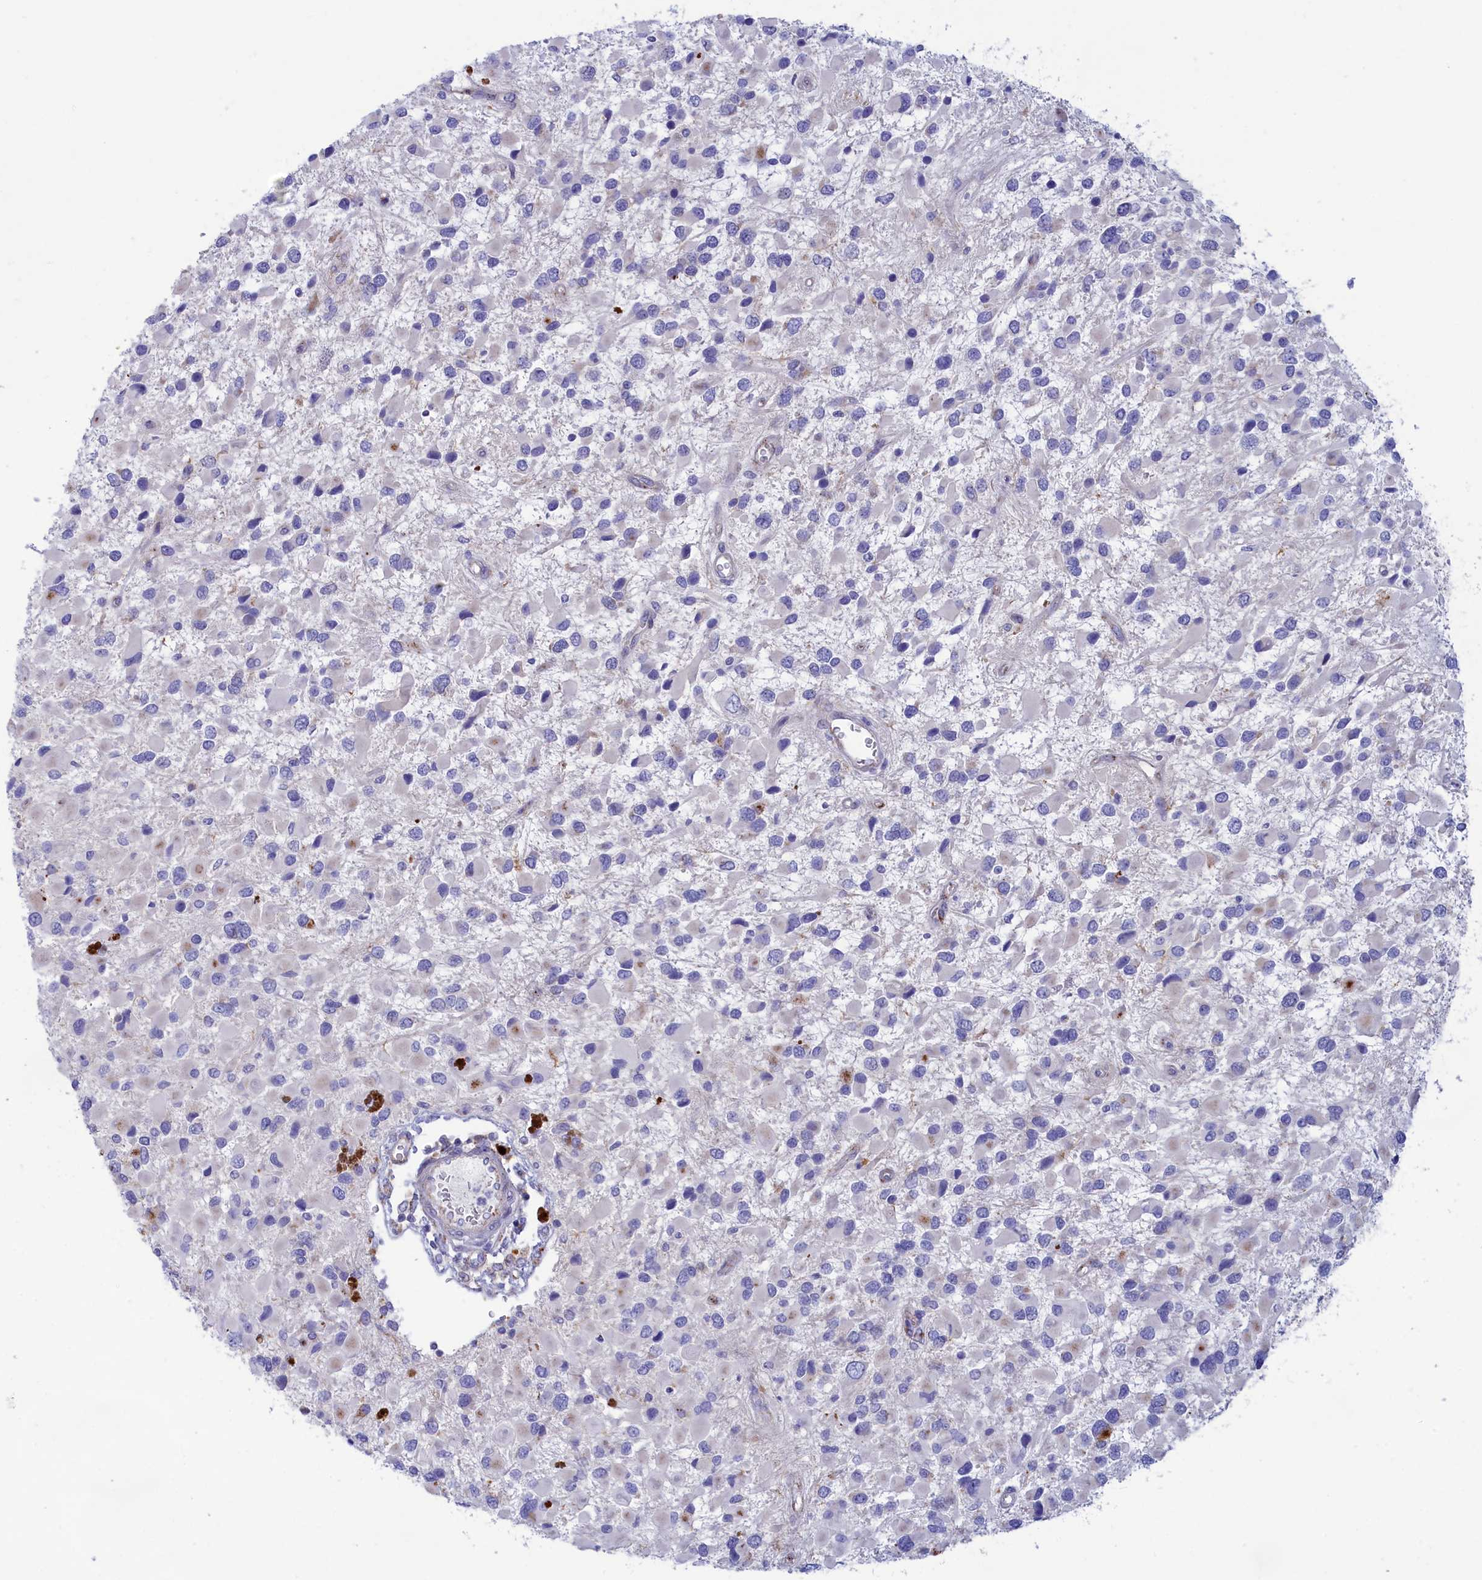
{"staining": {"intensity": "negative", "quantity": "none", "location": "none"}, "tissue": "glioma", "cell_type": "Tumor cells", "image_type": "cancer", "snomed": [{"axis": "morphology", "description": "Glioma, malignant, High grade"}, {"axis": "topography", "description": "Brain"}], "caption": "Immunohistochemistry (IHC) of human glioma exhibits no staining in tumor cells.", "gene": "WDR6", "patient": {"sex": "male", "age": 53}}